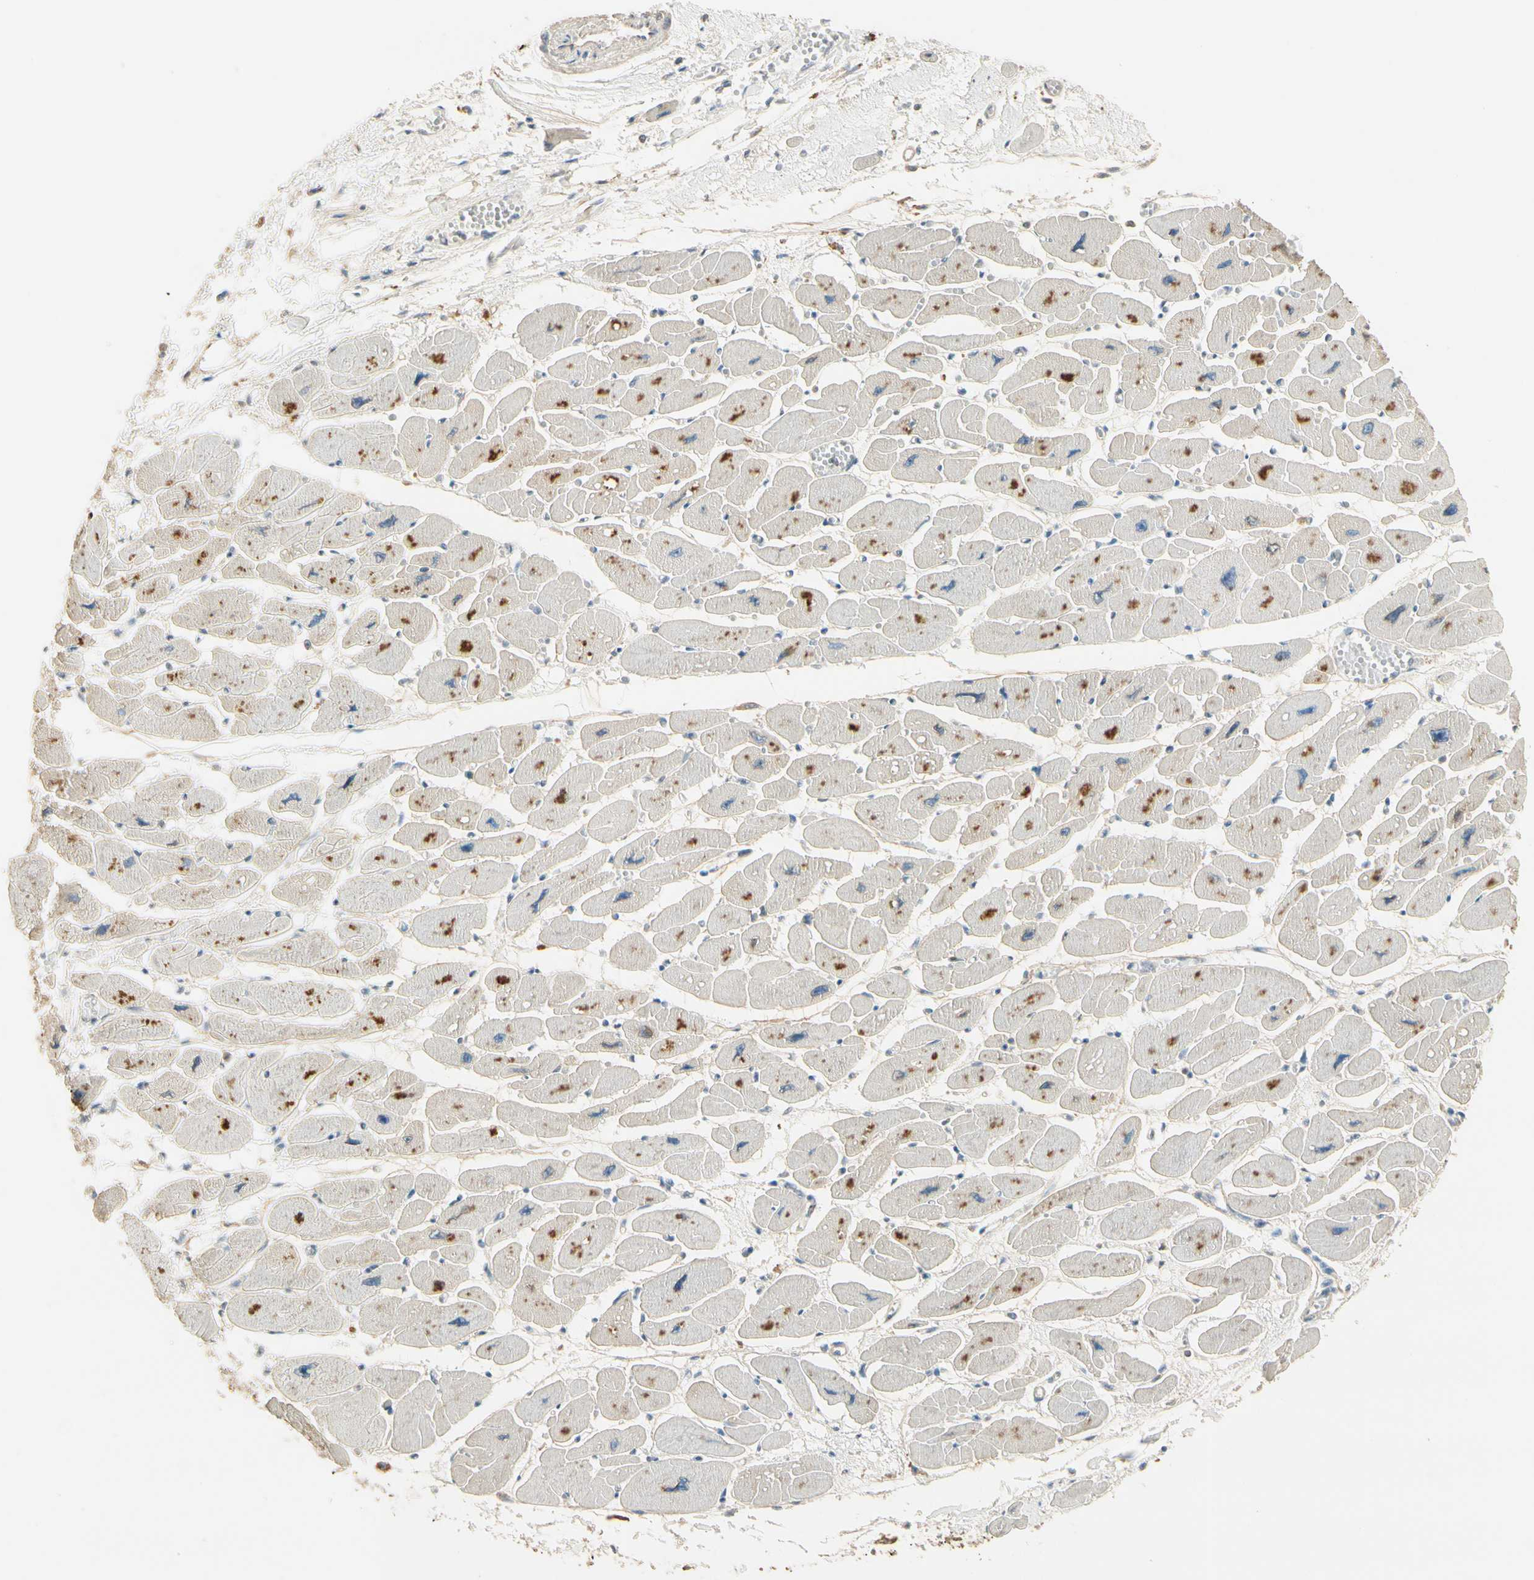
{"staining": {"intensity": "moderate", "quantity": "25%-75%", "location": "cytoplasmic/membranous"}, "tissue": "heart muscle", "cell_type": "Cardiomyocytes", "image_type": "normal", "snomed": [{"axis": "morphology", "description": "Normal tissue, NOS"}, {"axis": "topography", "description": "Heart"}], "caption": "This photomicrograph displays unremarkable heart muscle stained with immunohistochemistry to label a protein in brown. The cytoplasmic/membranous of cardiomyocytes show moderate positivity for the protein. Nuclei are counter-stained blue.", "gene": "PLXNA1", "patient": {"sex": "female", "age": 54}}